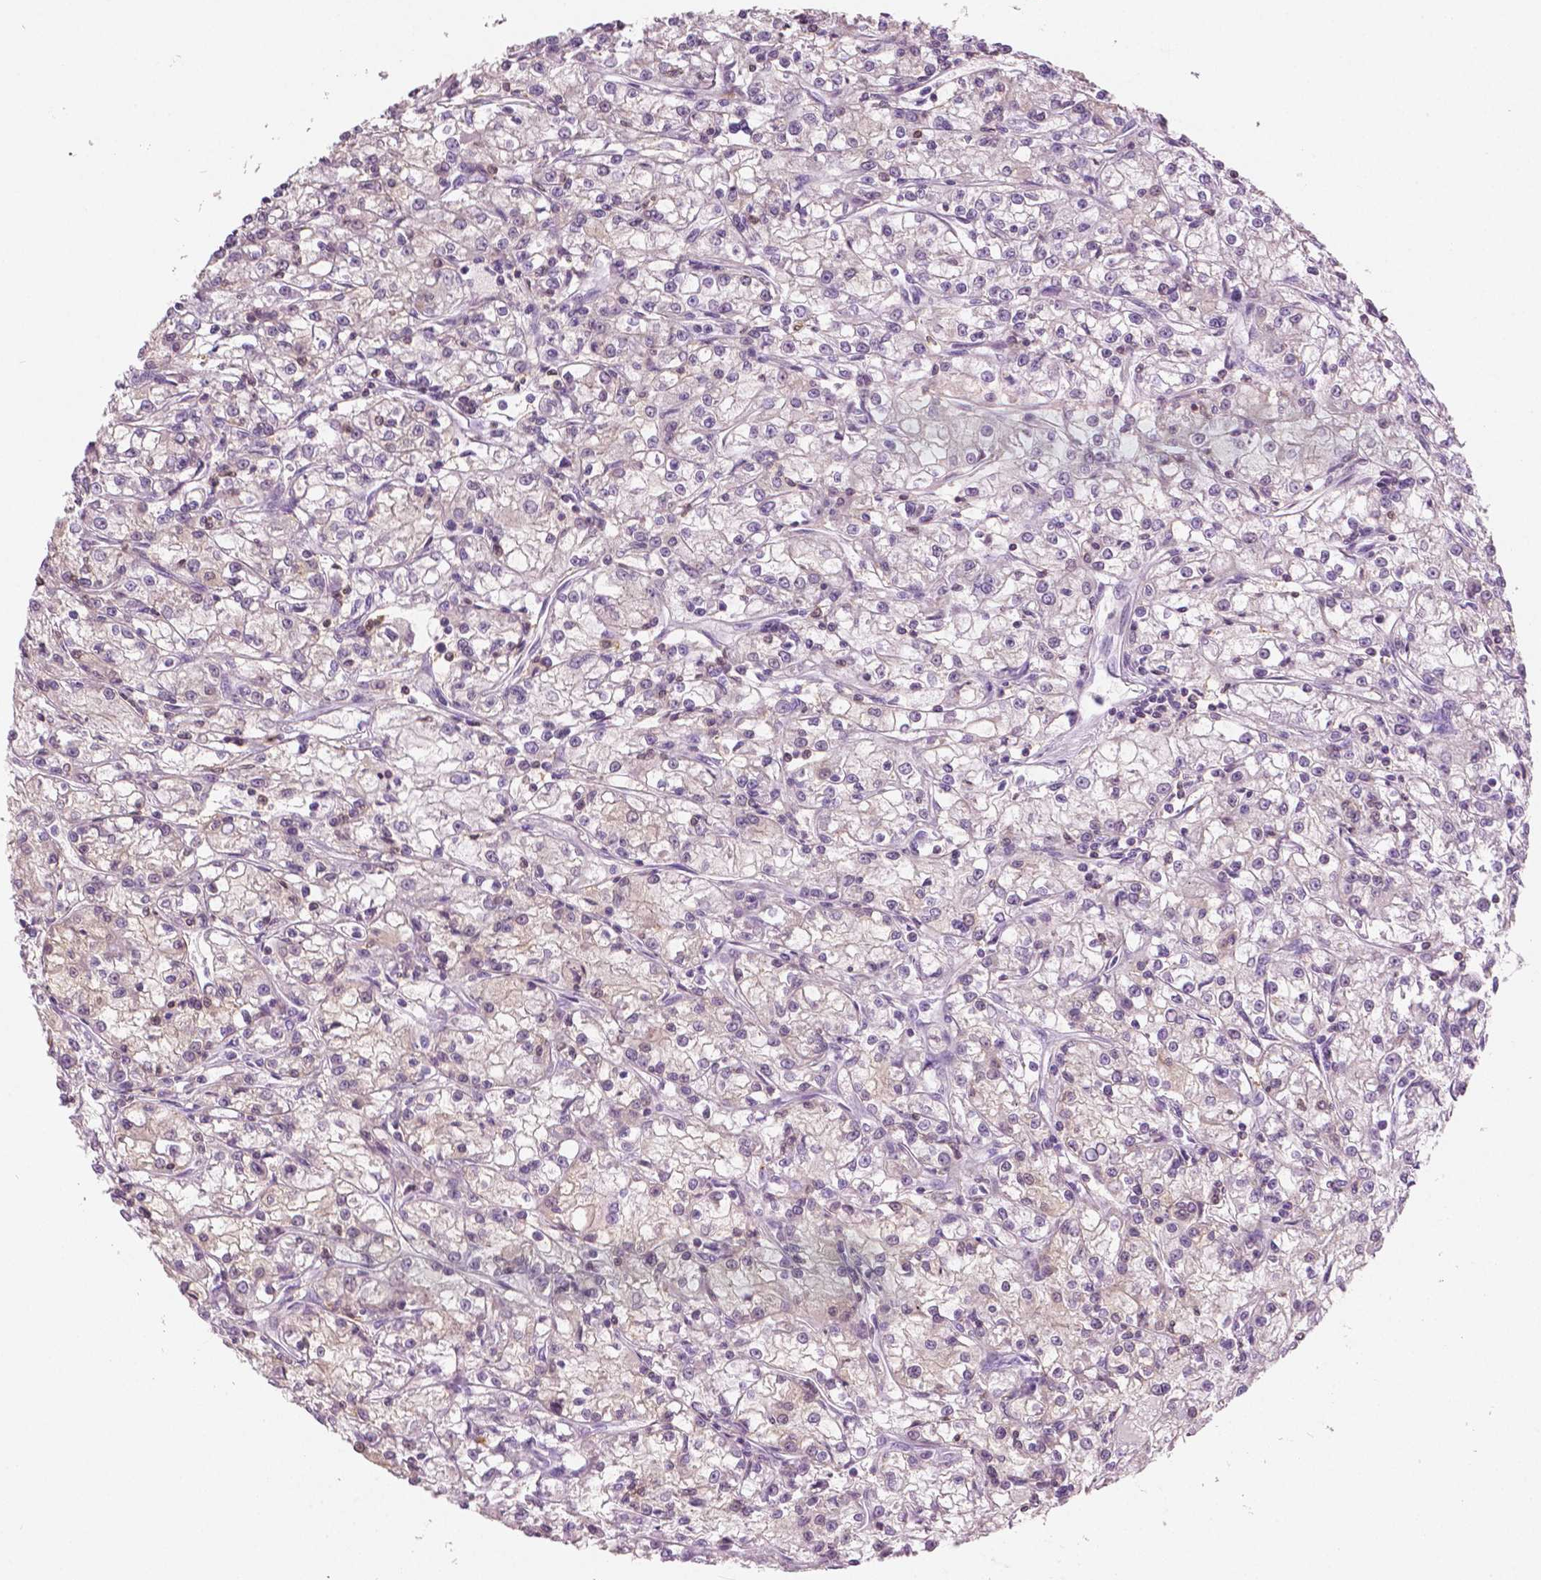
{"staining": {"intensity": "negative", "quantity": "none", "location": "none"}, "tissue": "renal cancer", "cell_type": "Tumor cells", "image_type": "cancer", "snomed": [{"axis": "morphology", "description": "Adenocarcinoma, NOS"}, {"axis": "topography", "description": "Kidney"}], "caption": "This is an immunohistochemistry (IHC) photomicrograph of renal adenocarcinoma. There is no staining in tumor cells.", "gene": "GALM", "patient": {"sex": "female", "age": 59}}